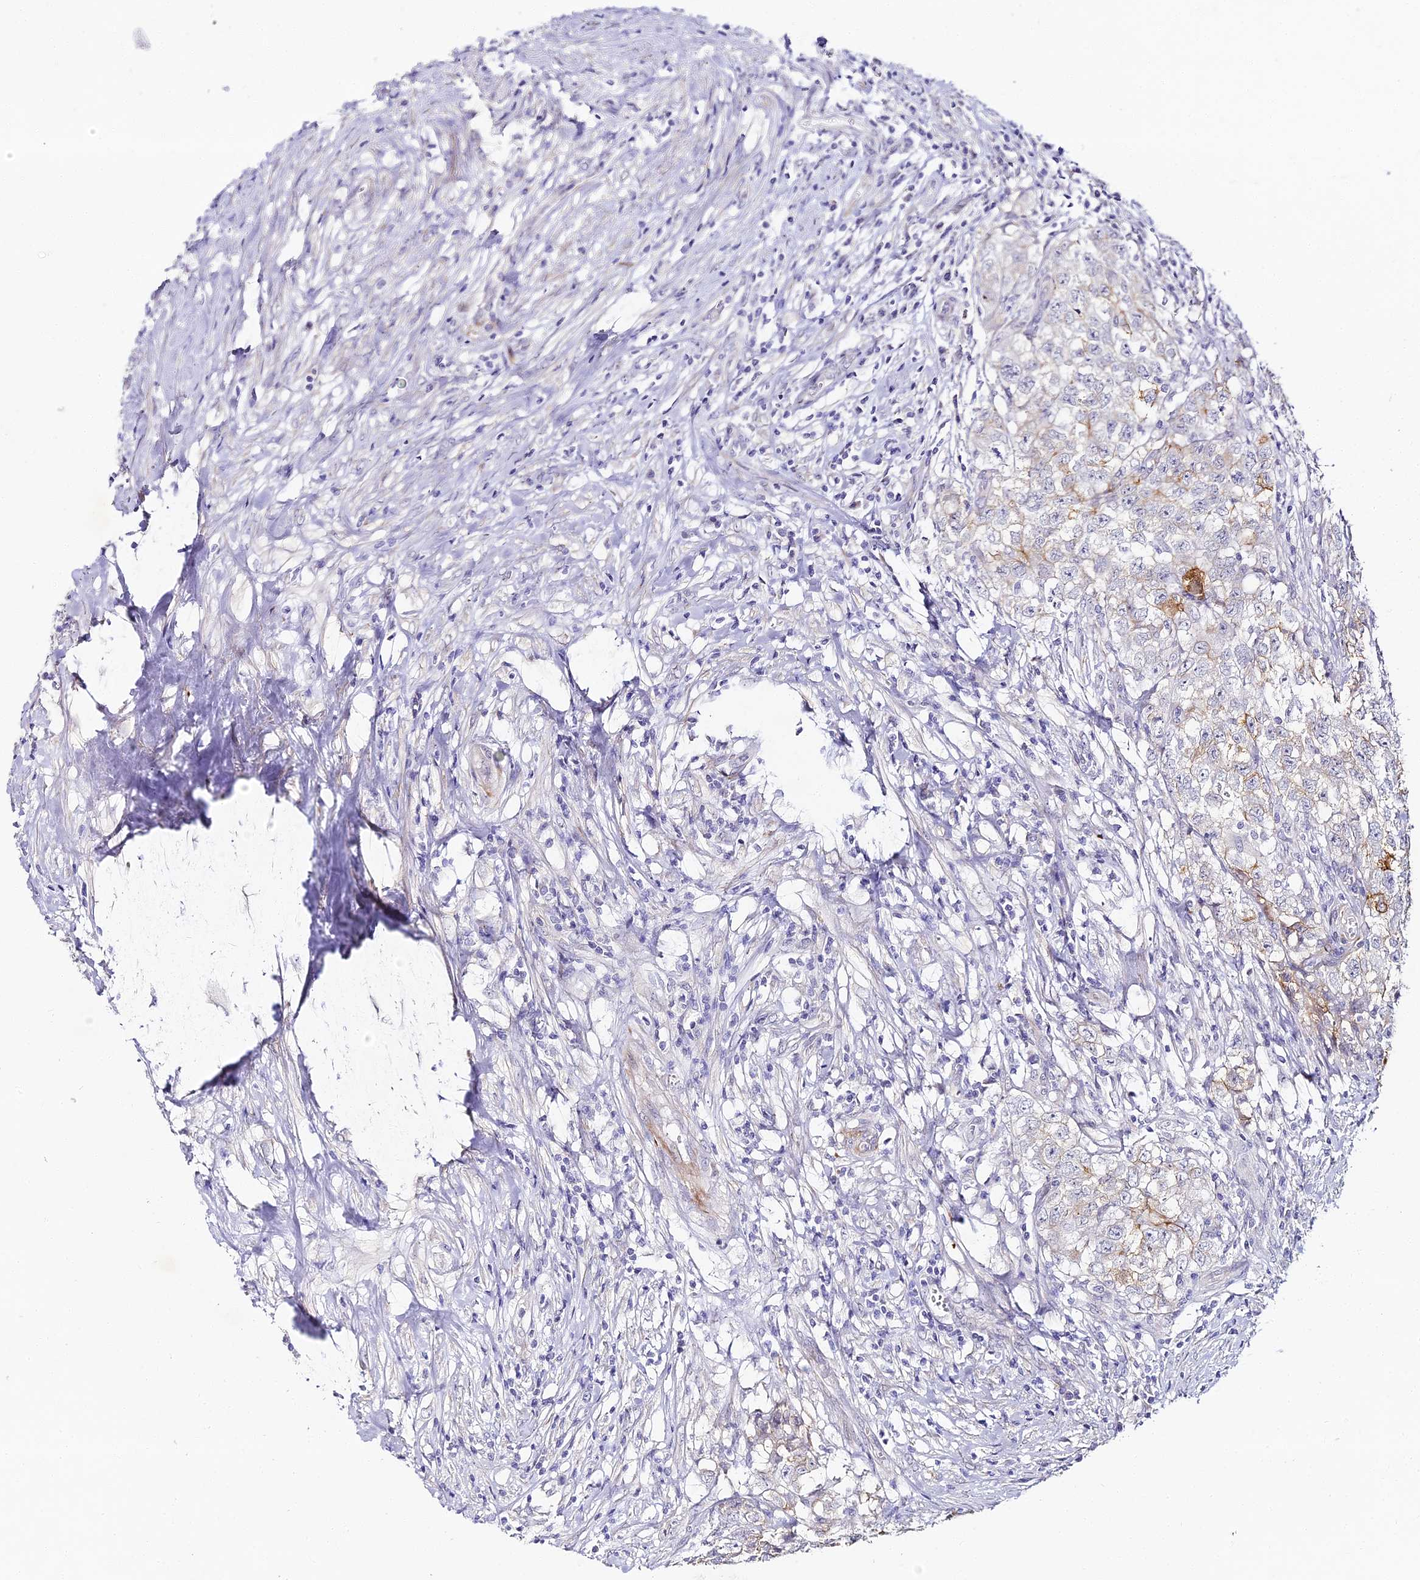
{"staining": {"intensity": "moderate", "quantity": "<25%", "location": "cytoplasmic/membranous"}, "tissue": "testis cancer", "cell_type": "Tumor cells", "image_type": "cancer", "snomed": [{"axis": "morphology", "description": "Seminoma, NOS"}, {"axis": "morphology", "description": "Carcinoma, Embryonal, NOS"}, {"axis": "topography", "description": "Testis"}], "caption": "Protein expression analysis of human testis cancer (embryonal carcinoma) reveals moderate cytoplasmic/membranous expression in approximately <25% of tumor cells. Using DAB (3,3'-diaminobenzidine) (brown) and hematoxylin (blue) stains, captured at high magnification using brightfield microscopy.", "gene": "ALPG", "patient": {"sex": "male", "age": 43}}